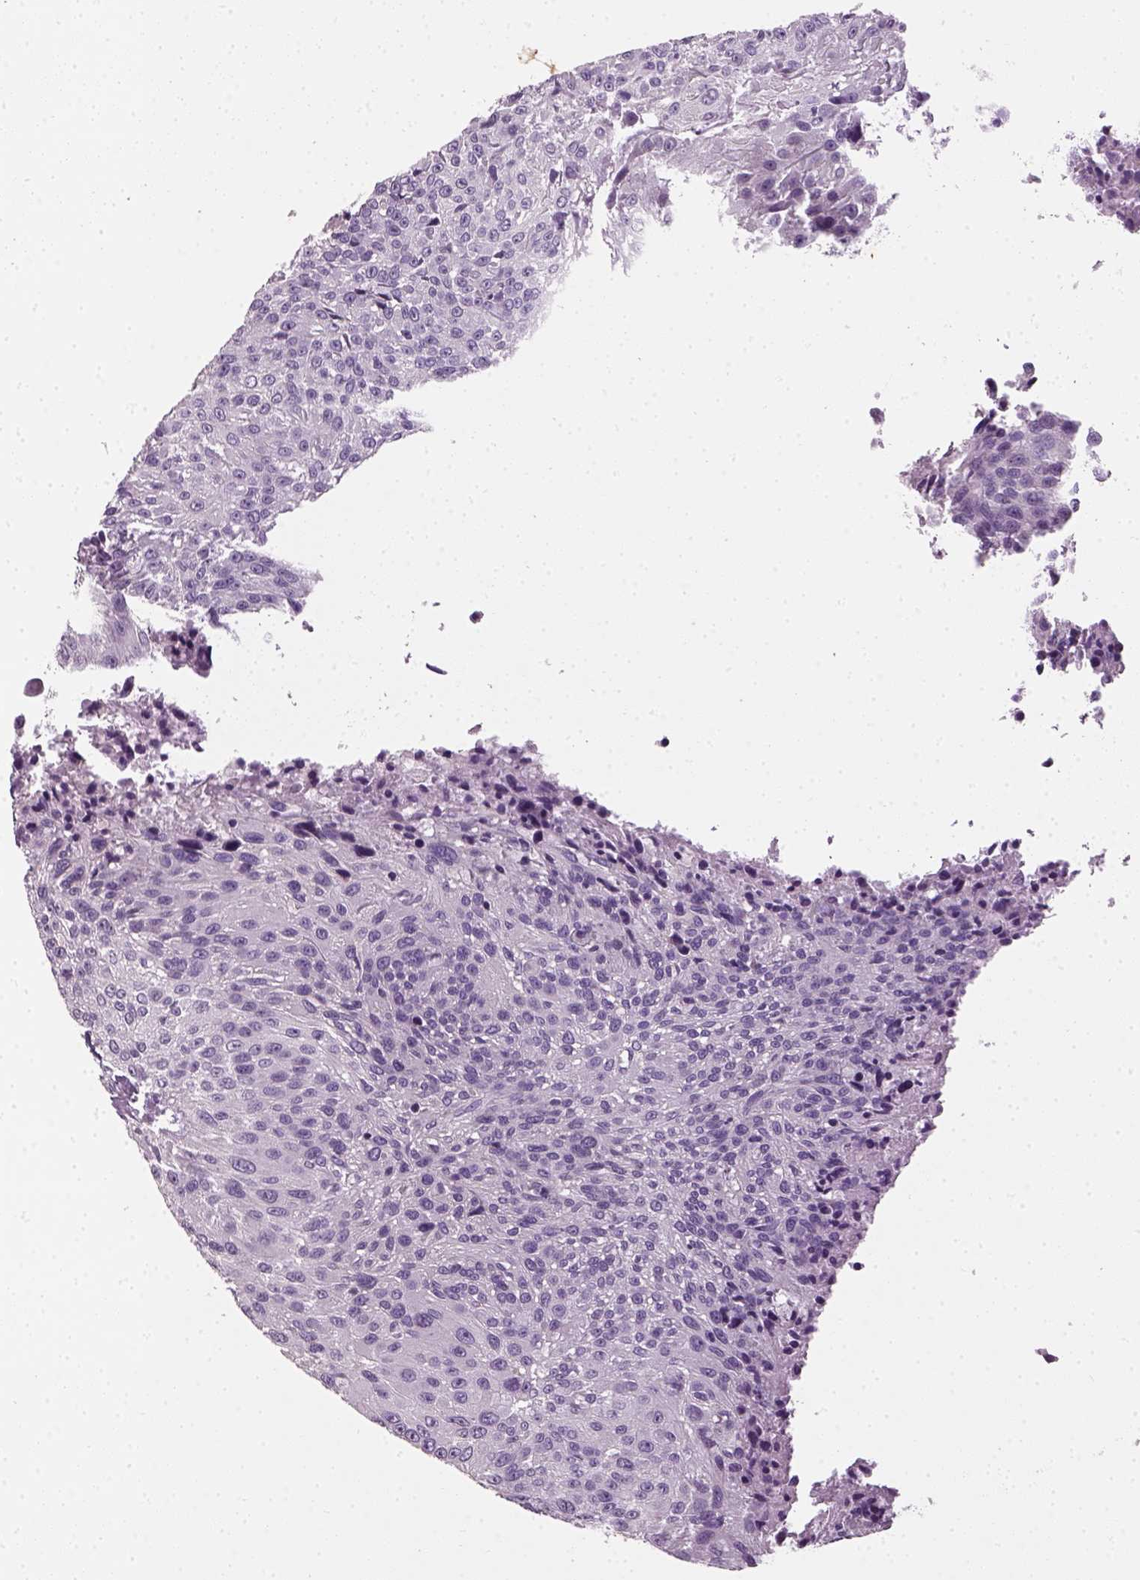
{"staining": {"intensity": "negative", "quantity": "none", "location": "none"}, "tissue": "urothelial cancer", "cell_type": "Tumor cells", "image_type": "cancer", "snomed": [{"axis": "morphology", "description": "Urothelial carcinoma, NOS"}, {"axis": "topography", "description": "Urinary bladder"}], "caption": "This is an immunohistochemistry image of human urothelial cancer. There is no positivity in tumor cells.", "gene": "ELOVL3", "patient": {"sex": "male", "age": 55}}